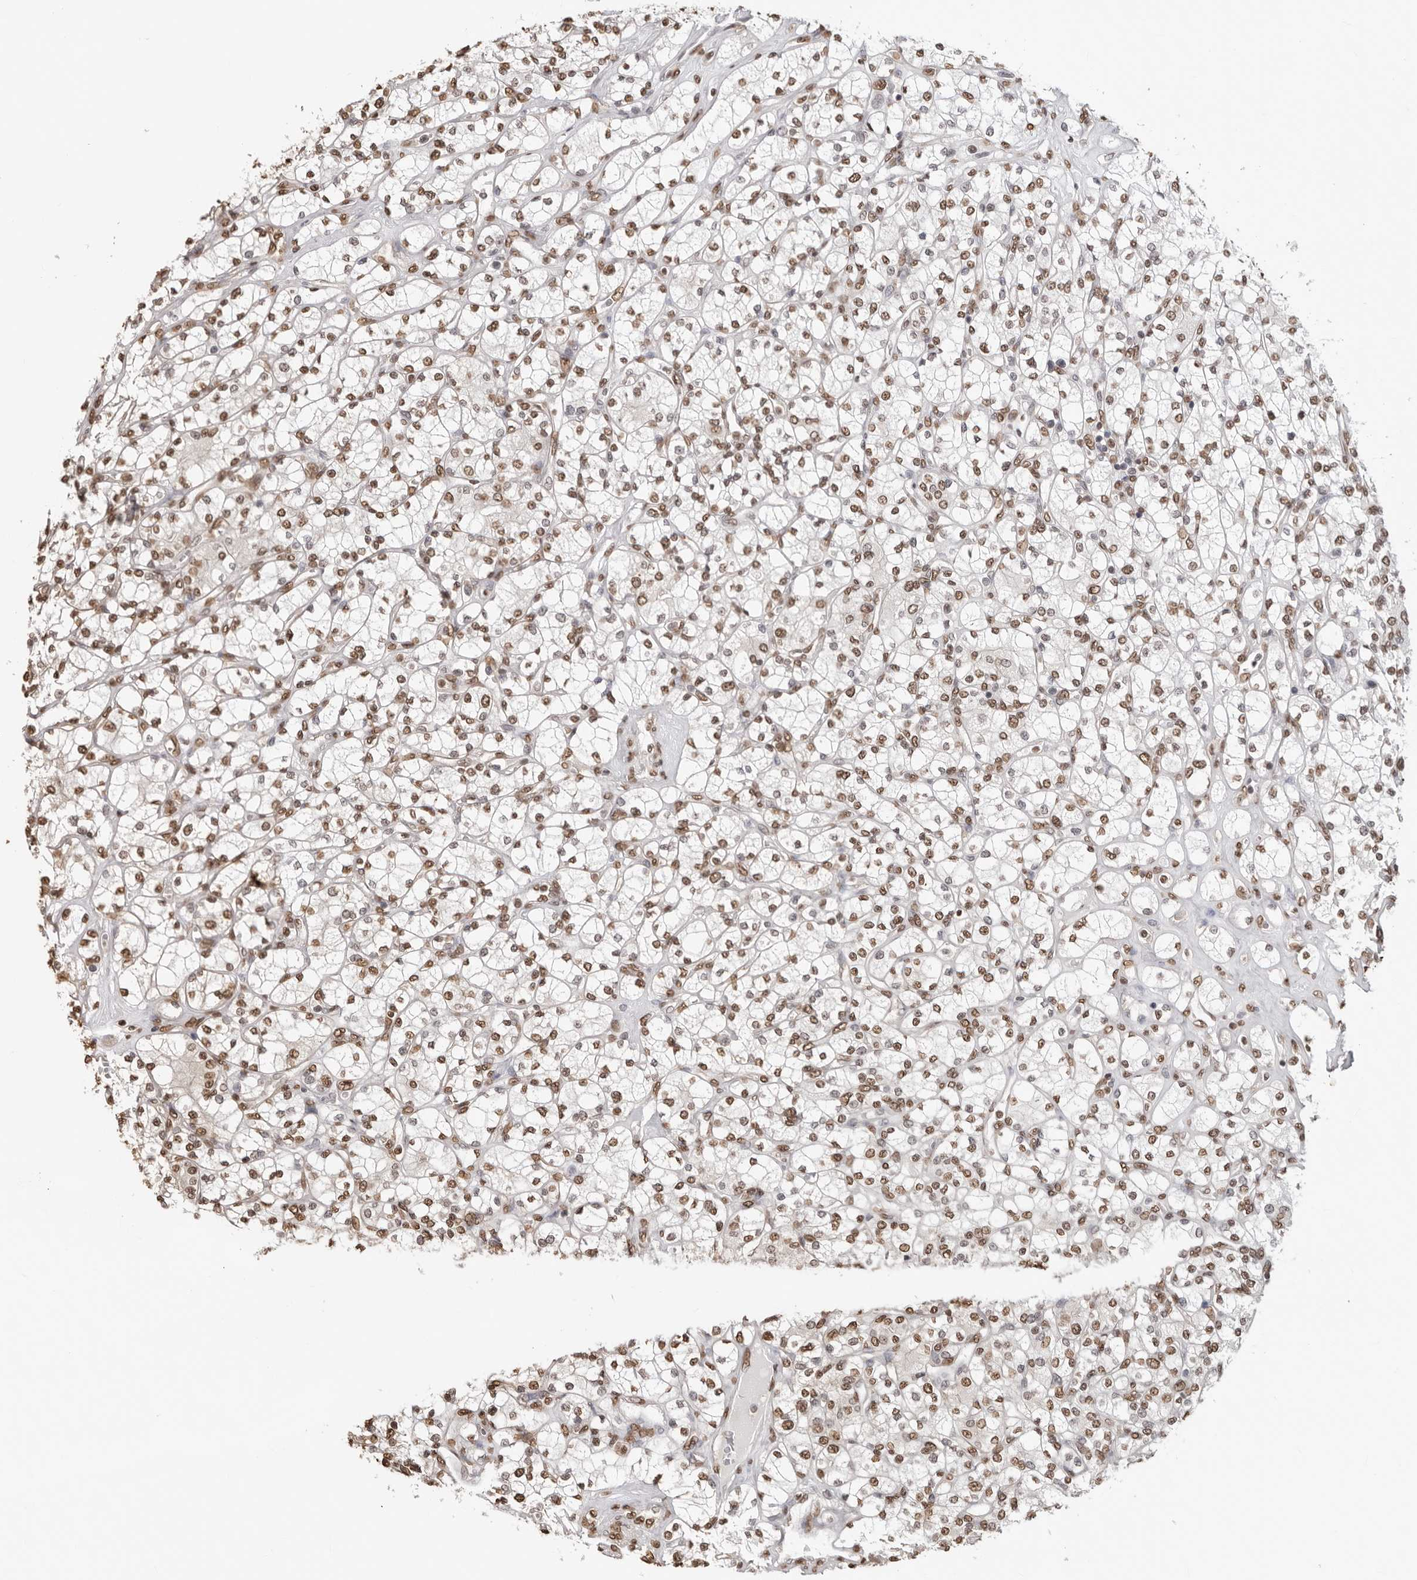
{"staining": {"intensity": "moderate", "quantity": ">75%", "location": "nuclear"}, "tissue": "renal cancer", "cell_type": "Tumor cells", "image_type": "cancer", "snomed": [{"axis": "morphology", "description": "Adenocarcinoma, NOS"}, {"axis": "topography", "description": "Kidney"}], "caption": "Tumor cells exhibit medium levels of moderate nuclear expression in about >75% of cells in human adenocarcinoma (renal).", "gene": "OLIG3", "patient": {"sex": "male", "age": 77}}